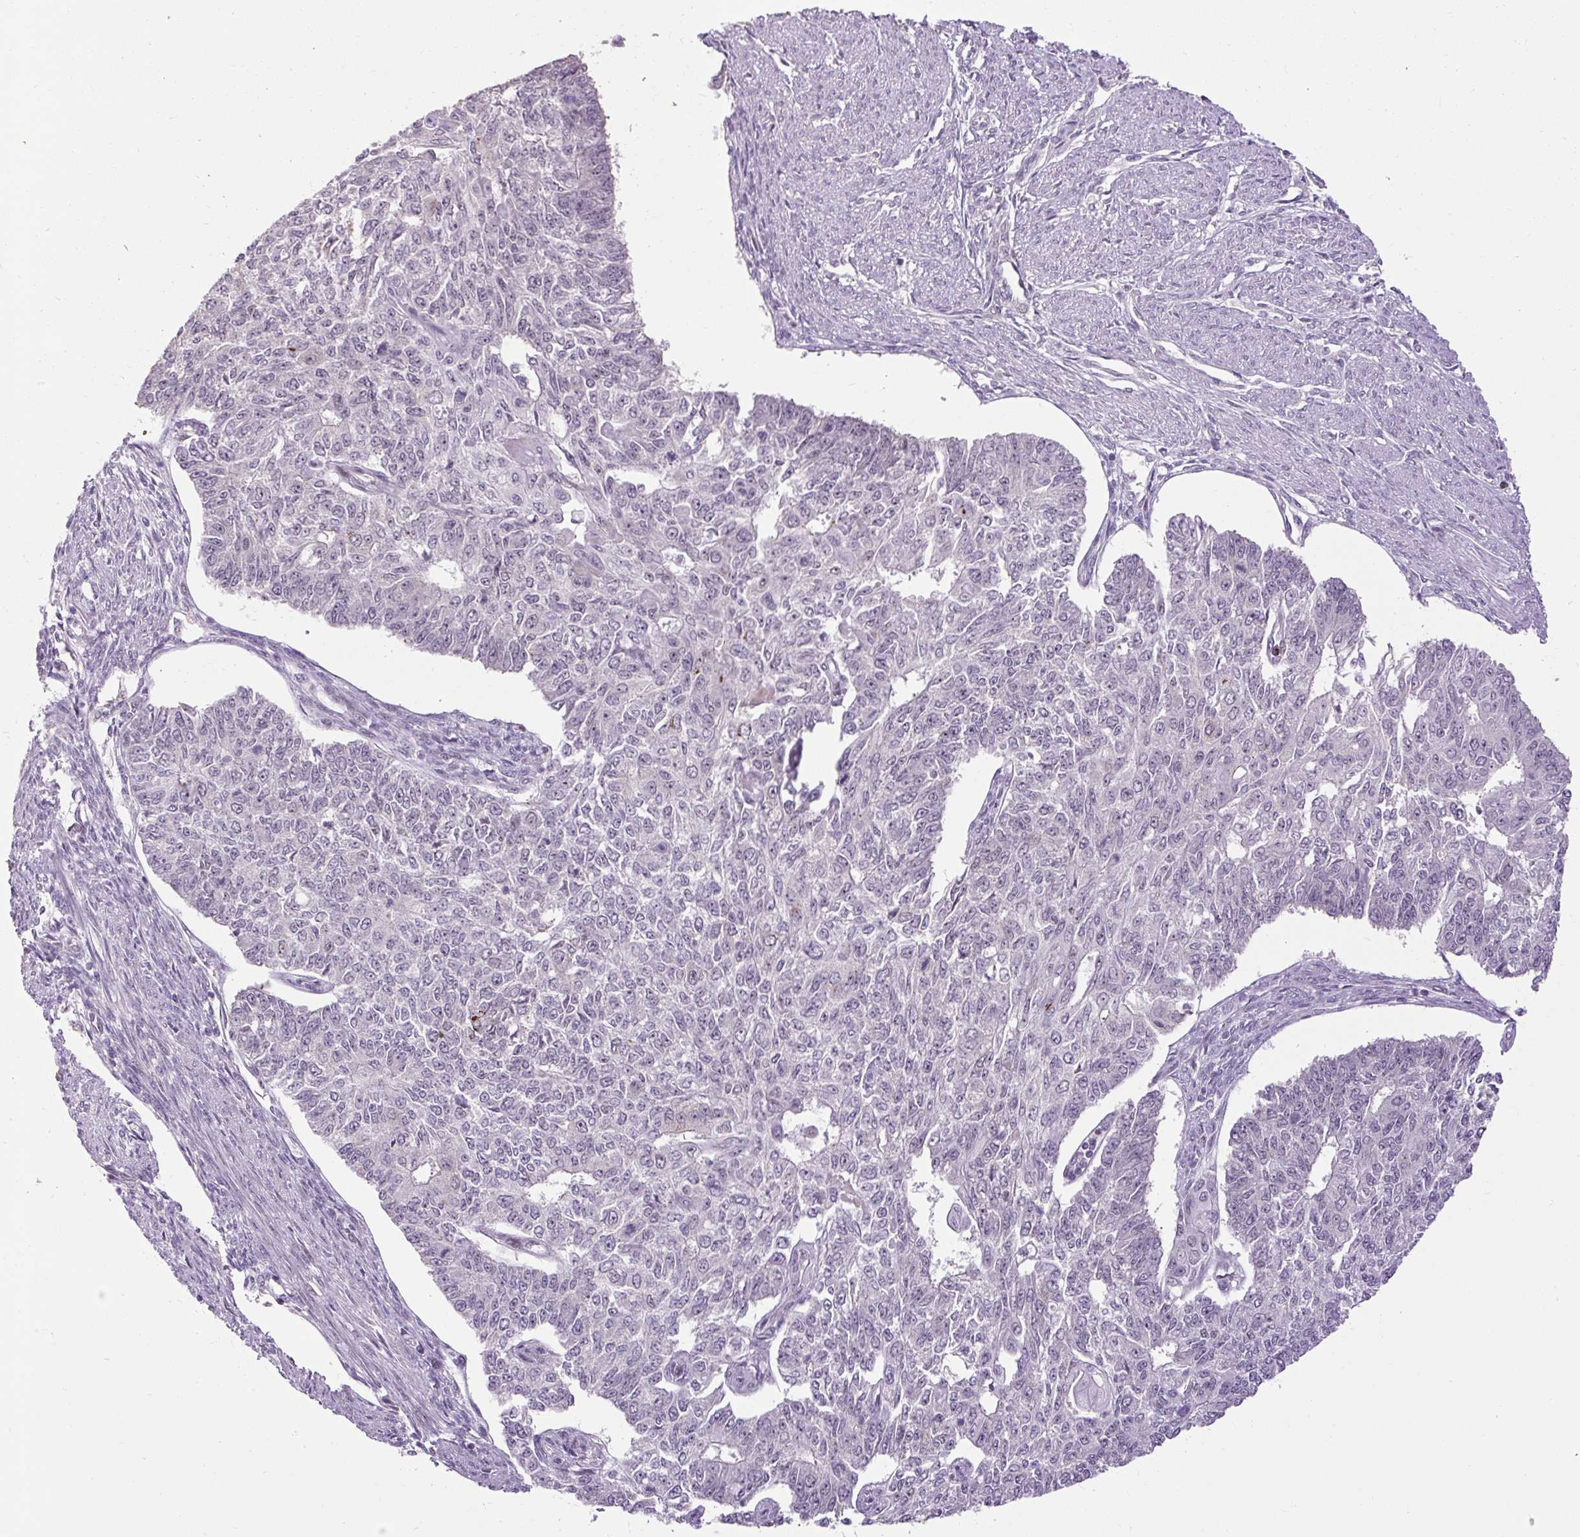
{"staining": {"intensity": "moderate", "quantity": "<25%", "location": "nuclear"}, "tissue": "endometrial cancer", "cell_type": "Tumor cells", "image_type": "cancer", "snomed": [{"axis": "morphology", "description": "Adenocarcinoma, NOS"}, {"axis": "topography", "description": "Endometrium"}], "caption": "The micrograph demonstrates staining of endometrial adenocarcinoma, revealing moderate nuclear protein positivity (brown color) within tumor cells.", "gene": "ARHGEF18", "patient": {"sex": "female", "age": 32}}